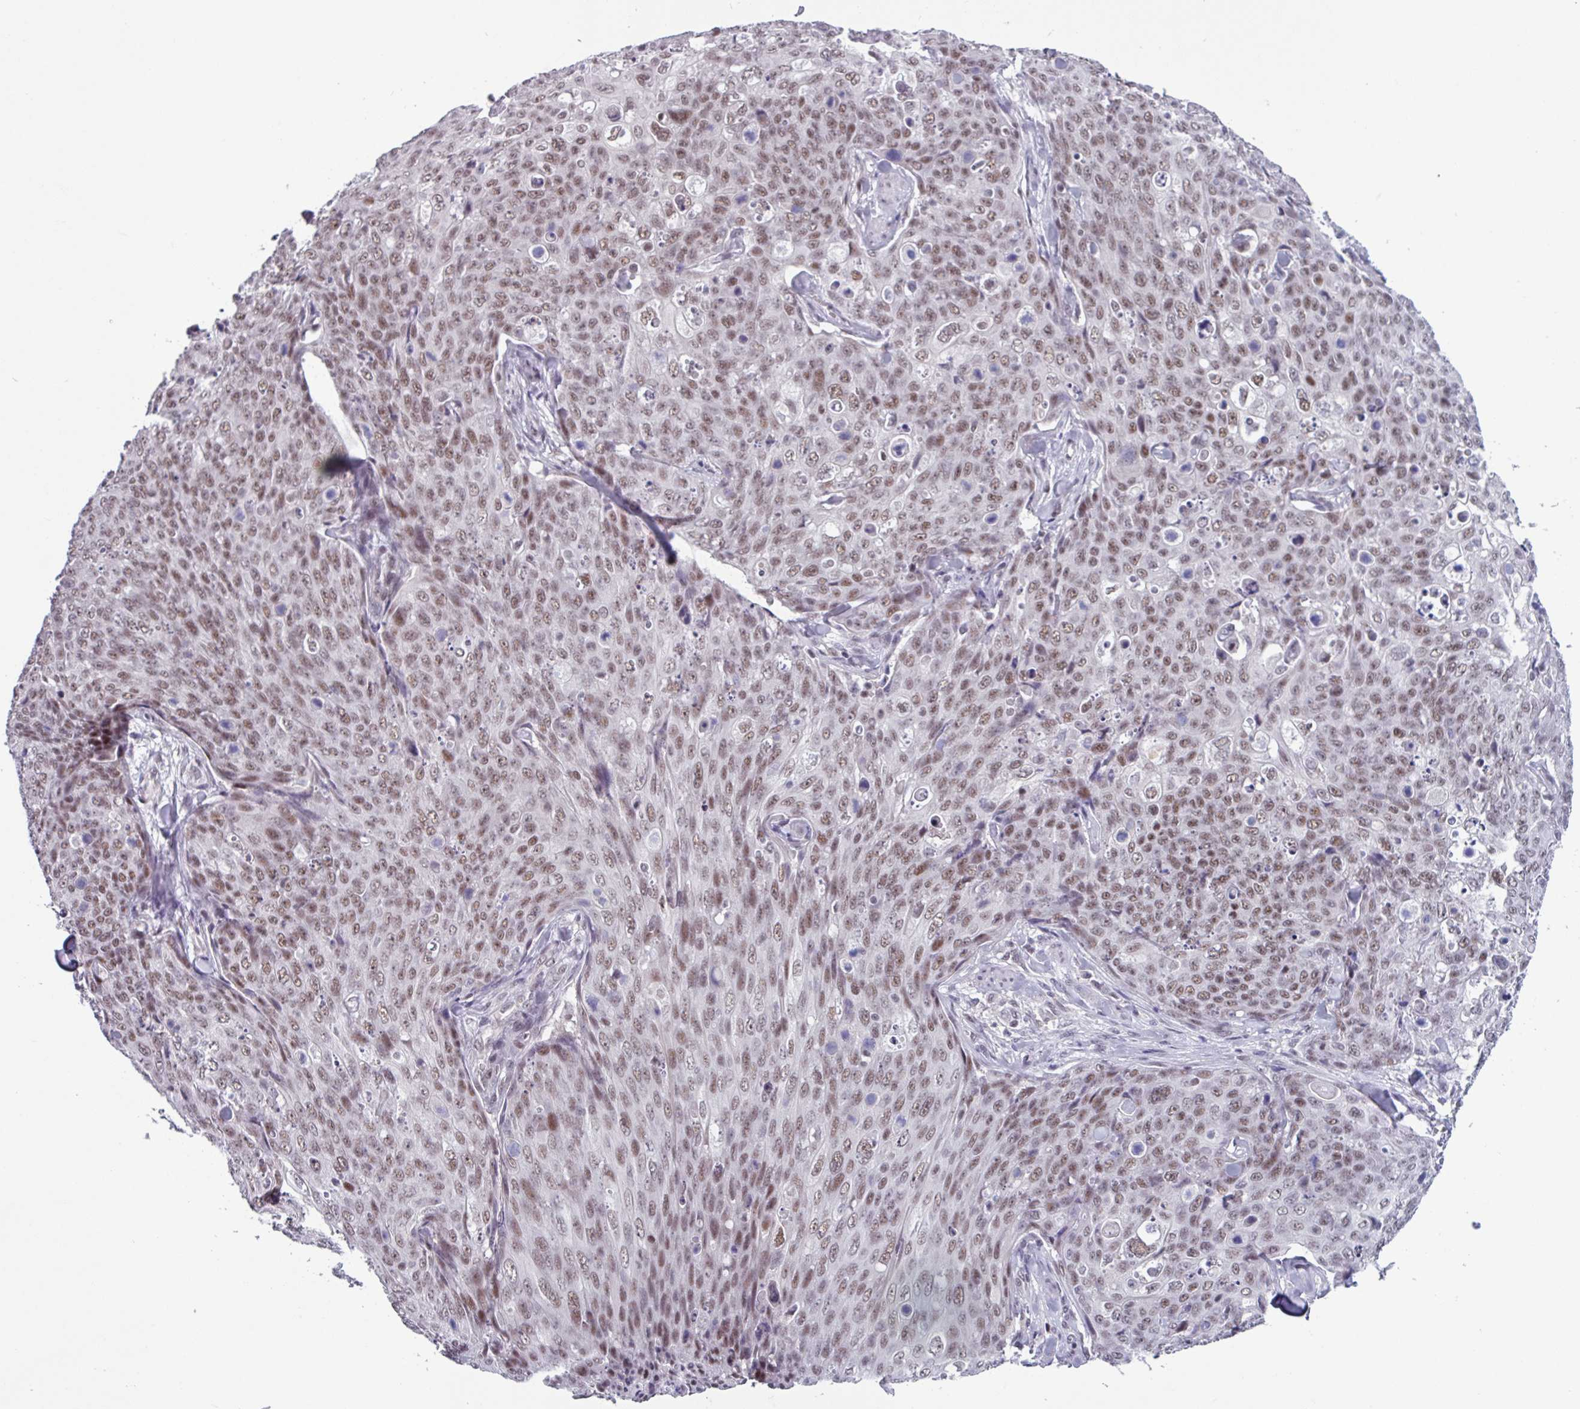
{"staining": {"intensity": "moderate", "quantity": ">75%", "location": "nuclear"}, "tissue": "skin cancer", "cell_type": "Tumor cells", "image_type": "cancer", "snomed": [{"axis": "morphology", "description": "Squamous cell carcinoma, NOS"}, {"axis": "topography", "description": "Skin"}, {"axis": "topography", "description": "Vulva"}], "caption": "Immunohistochemical staining of skin cancer (squamous cell carcinoma) reveals moderate nuclear protein positivity in about >75% of tumor cells. Using DAB (3,3'-diaminobenzidine) (brown) and hematoxylin (blue) stains, captured at high magnification using brightfield microscopy.", "gene": "ZNF575", "patient": {"sex": "female", "age": 85}}